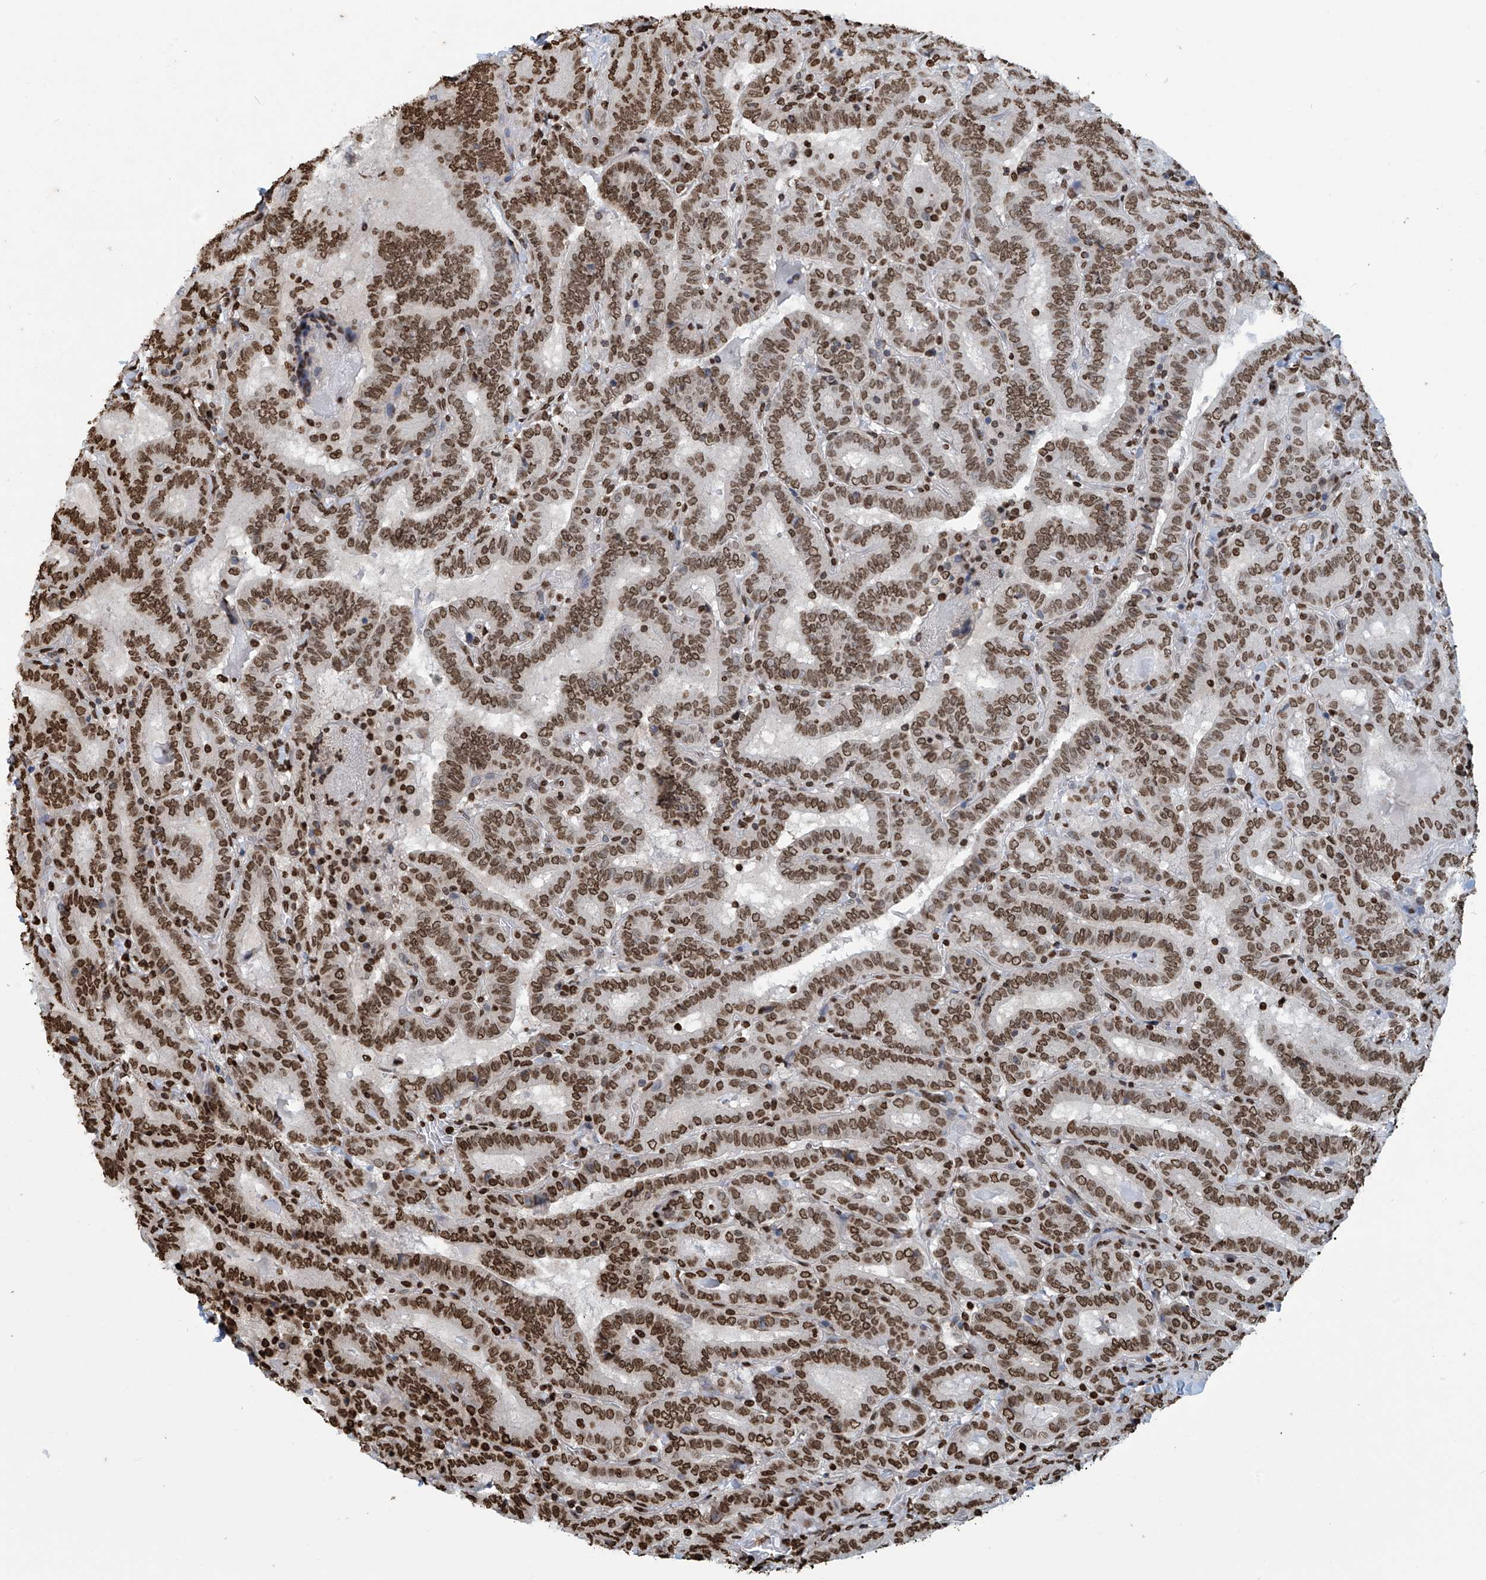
{"staining": {"intensity": "moderate", "quantity": ">75%", "location": "nuclear"}, "tissue": "thyroid cancer", "cell_type": "Tumor cells", "image_type": "cancer", "snomed": [{"axis": "morphology", "description": "Papillary adenocarcinoma, NOS"}, {"axis": "topography", "description": "Thyroid gland"}], "caption": "Thyroid cancer (papillary adenocarcinoma) stained with a protein marker shows moderate staining in tumor cells.", "gene": "DPPA2", "patient": {"sex": "female", "age": 72}}